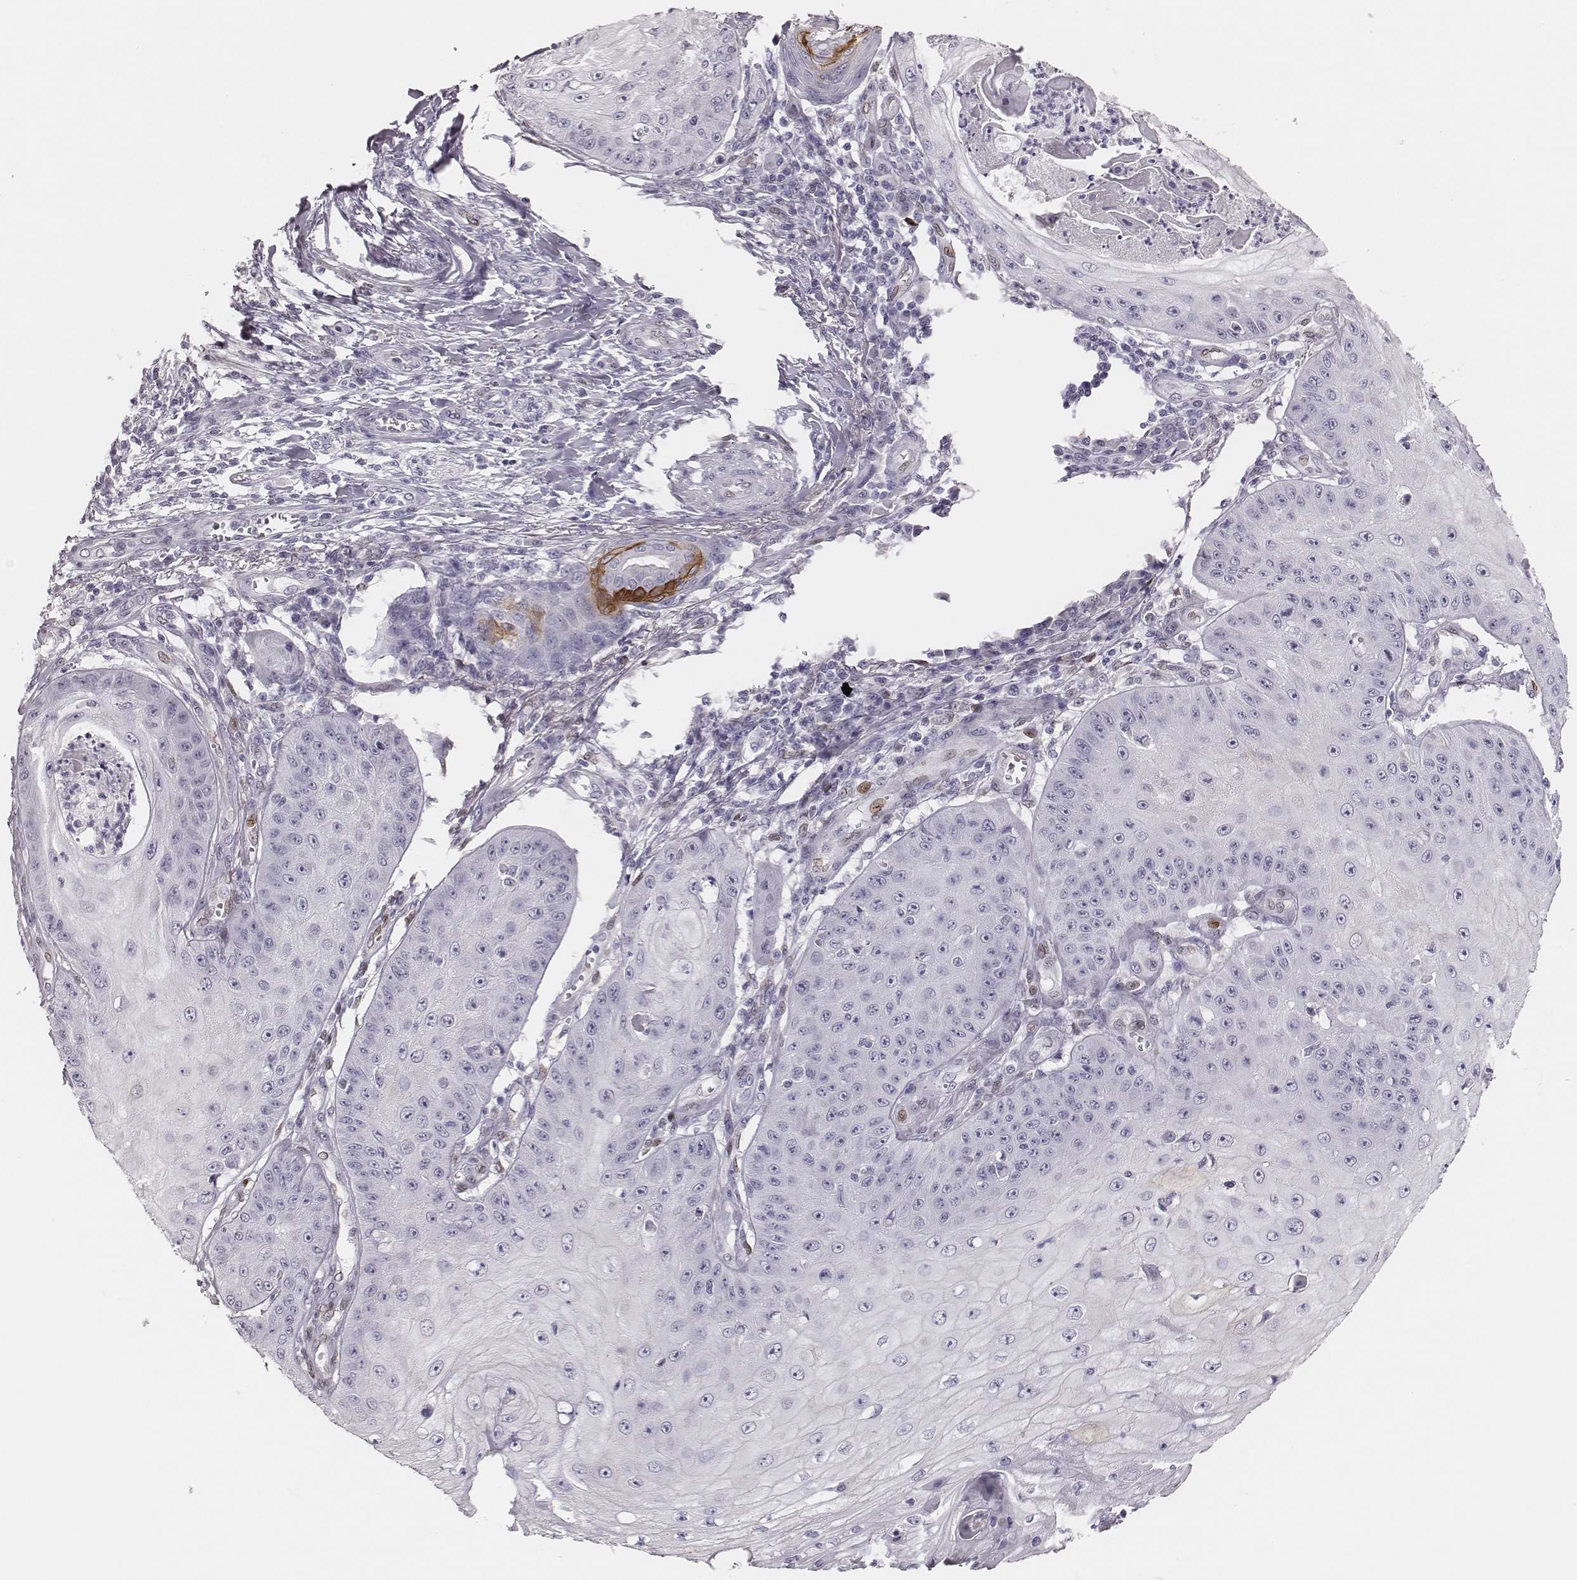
{"staining": {"intensity": "negative", "quantity": "none", "location": "none"}, "tissue": "skin cancer", "cell_type": "Tumor cells", "image_type": "cancer", "snomed": [{"axis": "morphology", "description": "Squamous cell carcinoma, NOS"}, {"axis": "topography", "description": "Skin"}], "caption": "A histopathology image of skin cancer stained for a protein demonstrates no brown staining in tumor cells.", "gene": "ADGRF4", "patient": {"sex": "male", "age": 70}}